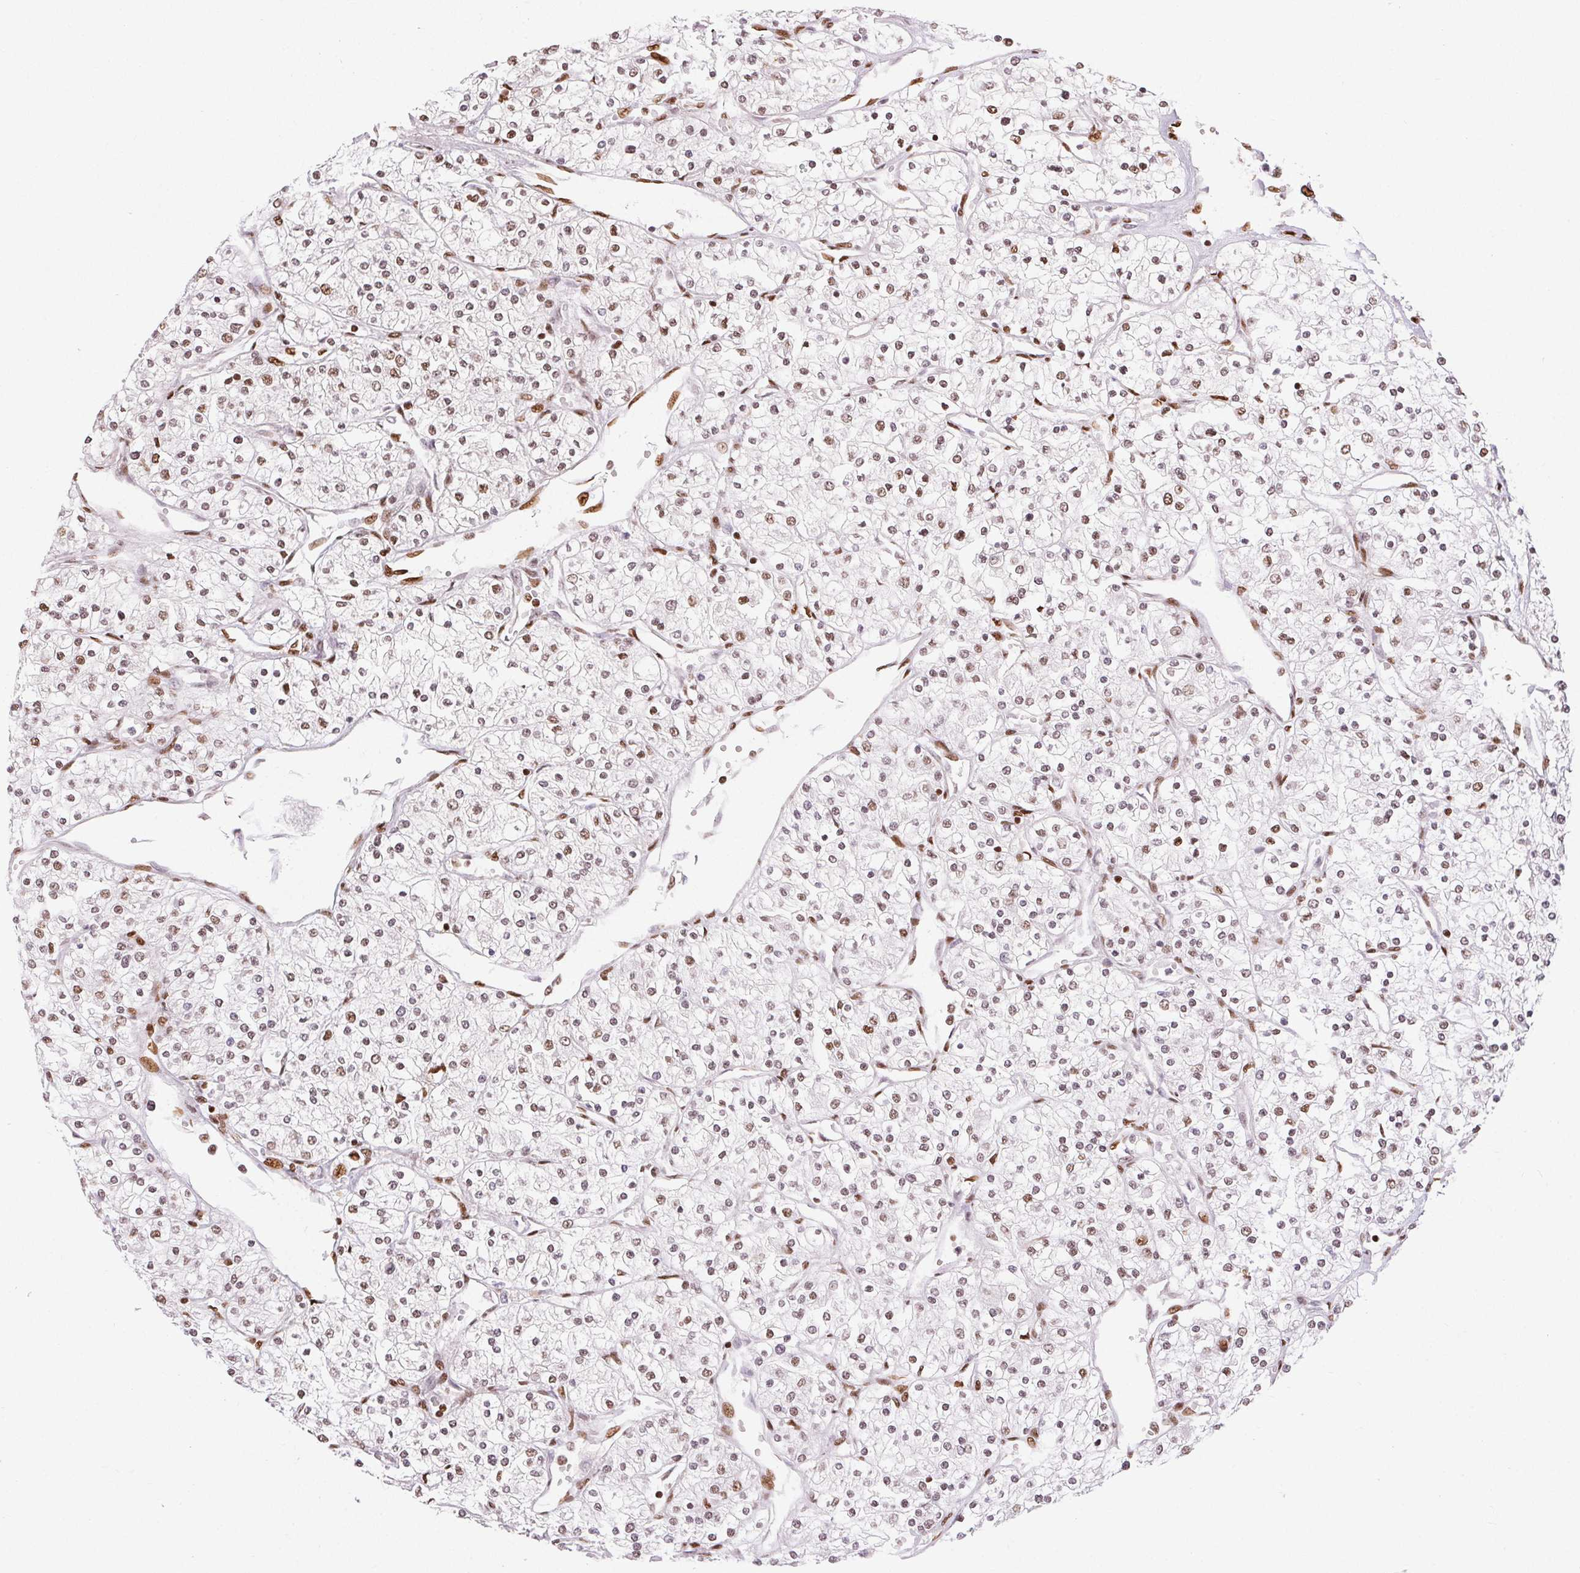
{"staining": {"intensity": "weak", "quantity": "<25%", "location": "nuclear"}, "tissue": "renal cancer", "cell_type": "Tumor cells", "image_type": "cancer", "snomed": [{"axis": "morphology", "description": "Adenocarcinoma, NOS"}, {"axis": "topography", "description": "Kidney"}], "caption": "This is a photomicrograph of IHC staining of renal adenocarcinoma, which shows no expression in tumor cells. (DAB immunohistochemistry with hematoxylin counter stain).", "gene": "ZNF80", "patient": {"sex": "male", "age": 80}}